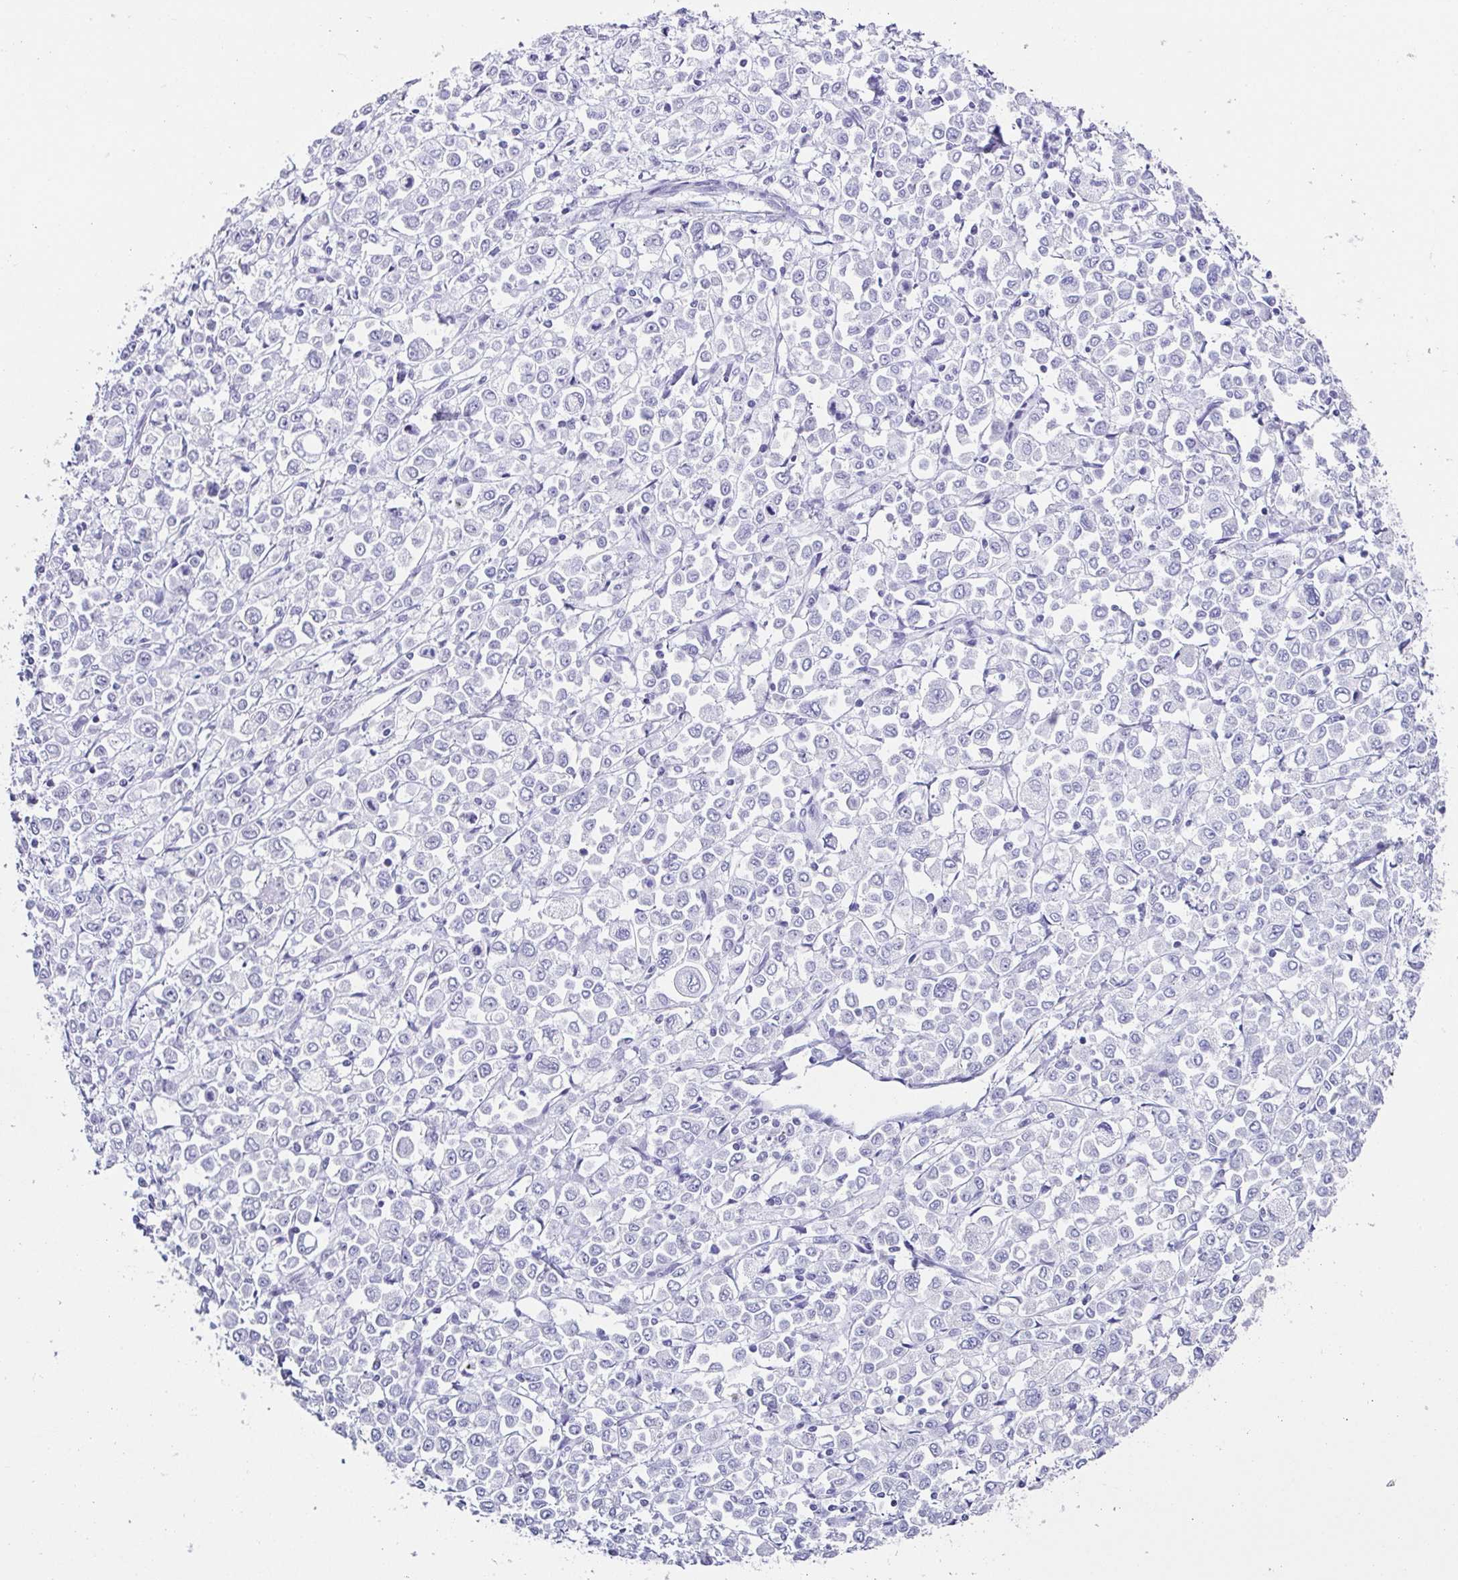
{"staining": {"intensity": "negative", "quantity": "none", "location": "none"}, "tissue": "stomach cancer", "cell_type": "Tumor cells", "image_type": "cancer", "snomed": [{"axis": "morphology", "description": "Adenocarcinoma, NOS"}, {"axis": "topography", "description": "Stomach, upper"}], "caption": "This image is of stomach cancer stained with IHC to label a protein in brown with the nuclei are counter-stained blue. There is no expression in tumor cells.", "gene": "ESX1", "patient": {"sex": "male", "age": 70}}